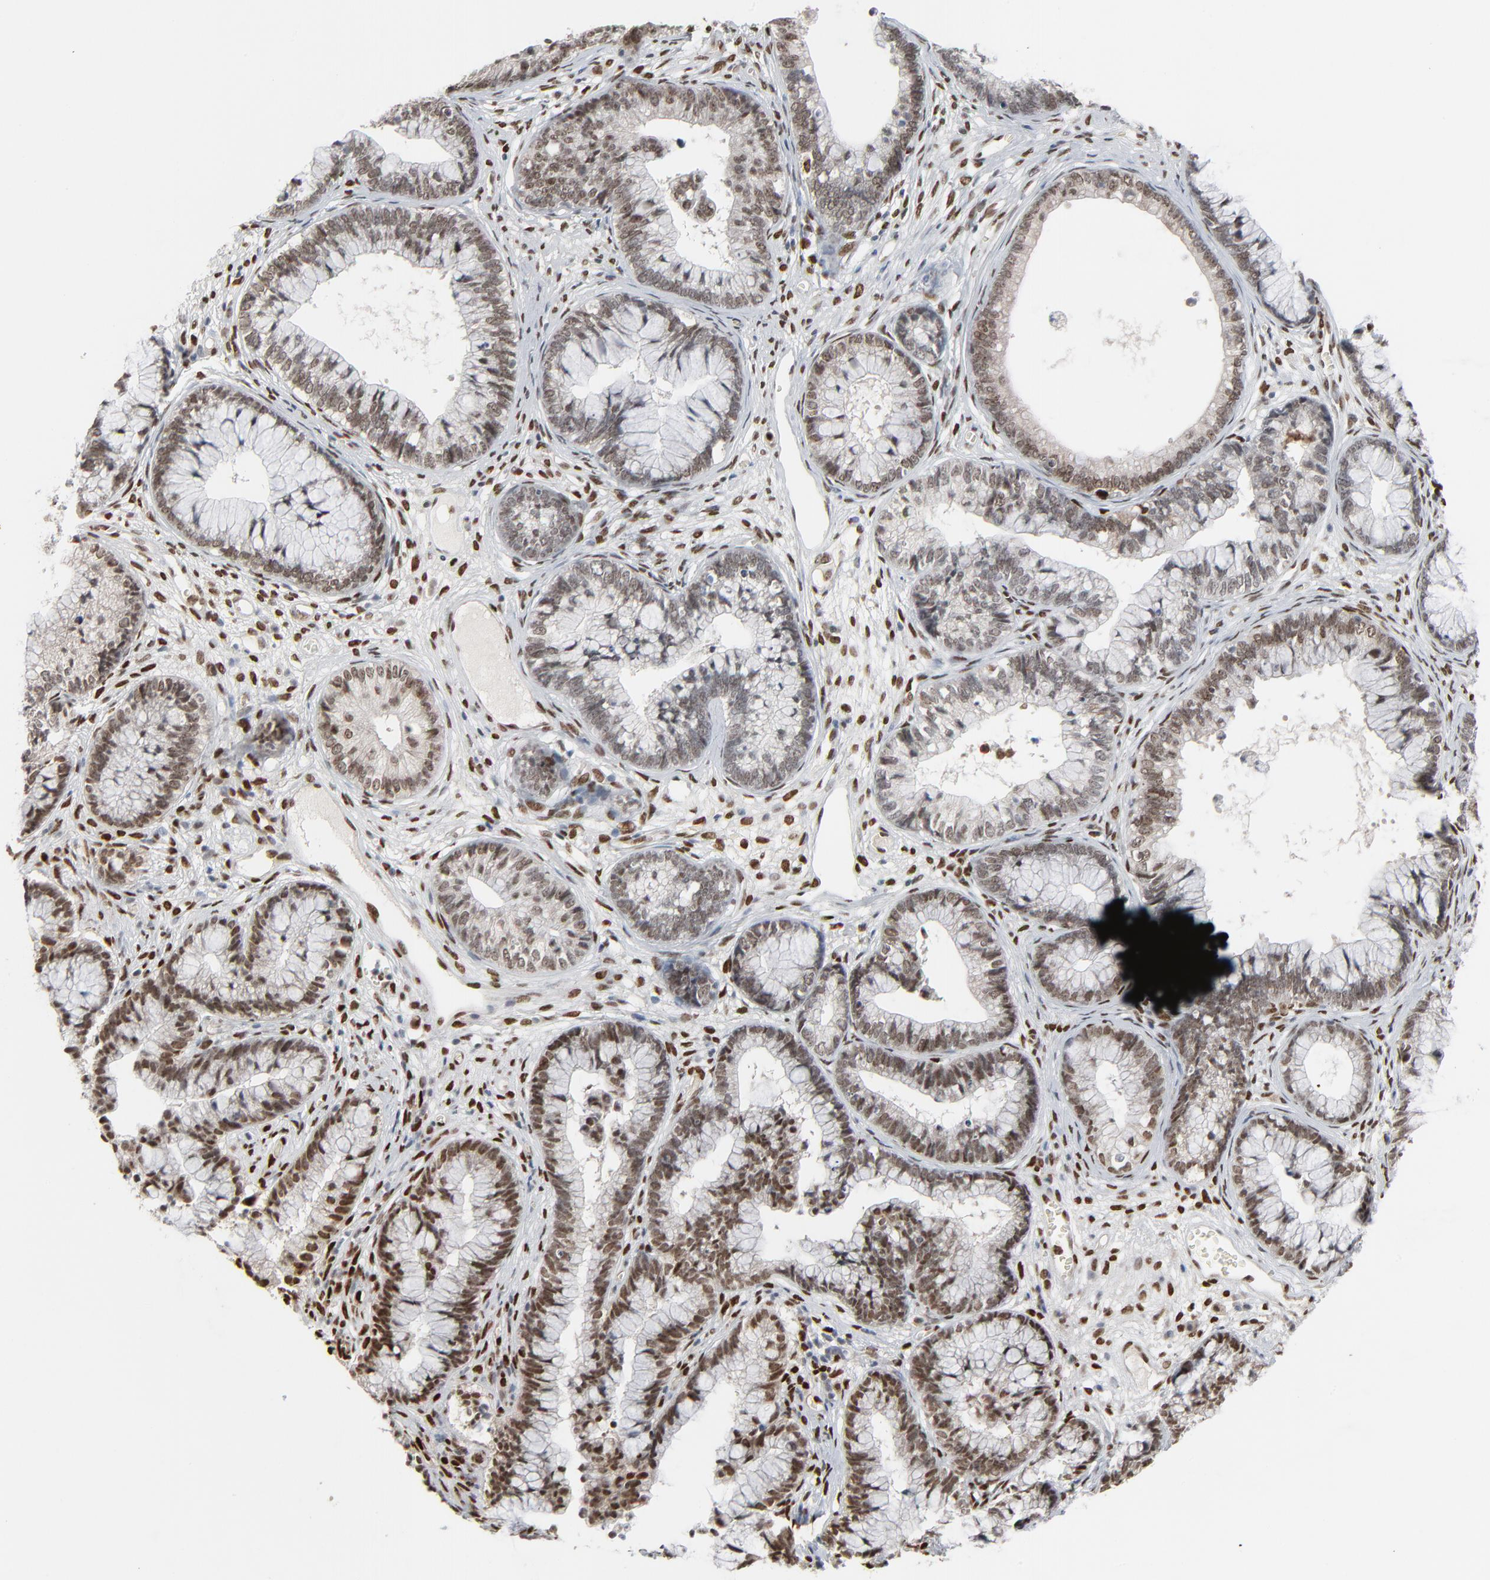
{"staining": {"intensity": "strong", "quantity": ">75%", "location": "nuclear"}, "tissue": "cervical cancer", "cell_type": "Tumor cells", "image_type": "cancer", "snomed": [{"axis": "morphology", "description": "Adenocarcinoma, NOS"}, {"axis": "topography", "description": "Cervix"}], "caption": "IHC of human cervical adenocarcinoma reveals high levels of strong nuclear expression in about >75% of tumor cells. (DAB IHC with brightfield microscopy, high magnification).", "gene": "CUX1", "patient": {"sex": "female", "age": 44}}